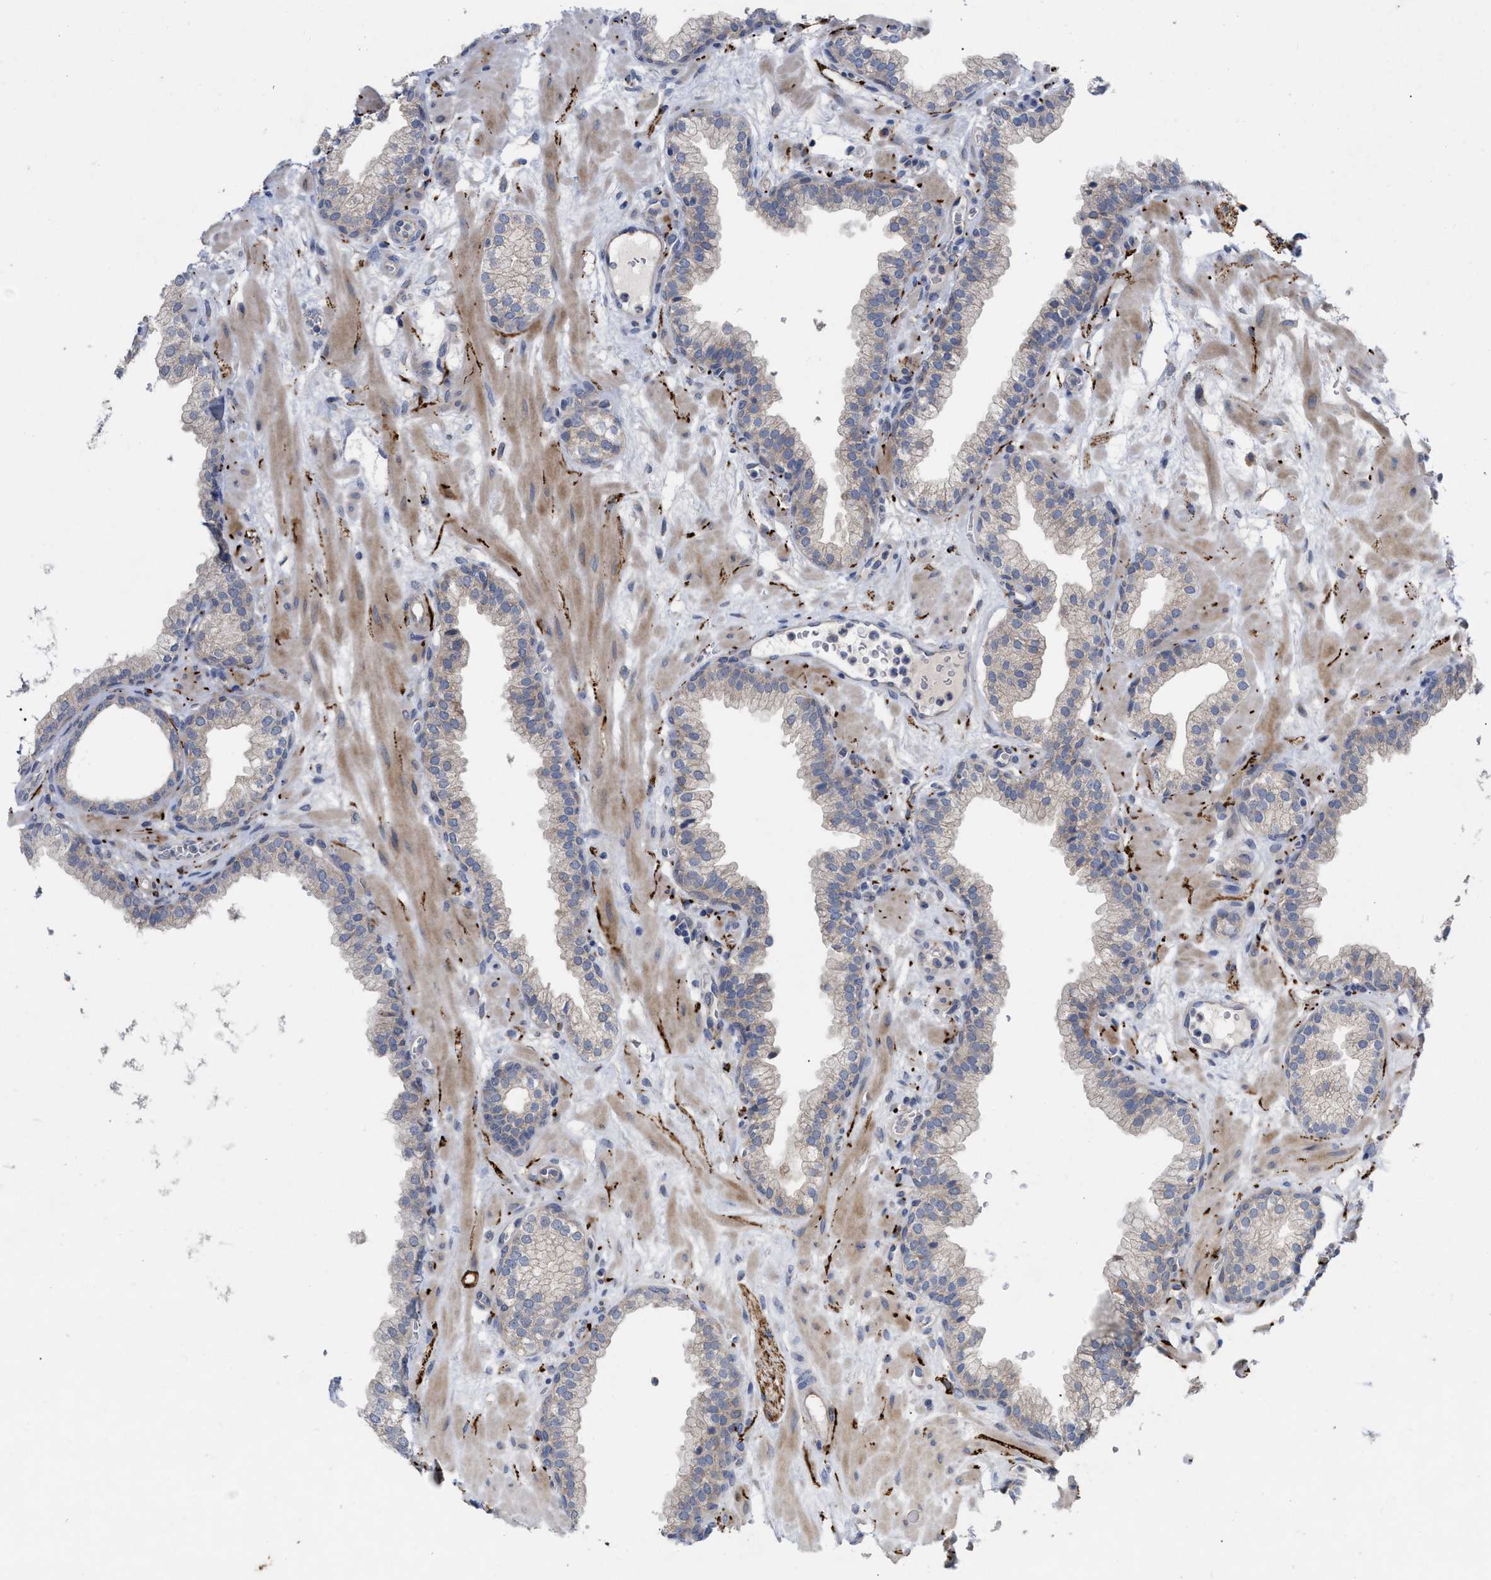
{"staining": {"intensity": "weak", "quantity": "25%-75%", "location": "cytoplasmic/membranous"}, "tissue": "prostate", "cell_type": "Glandular cells", "image_type": "normal", "snomed": [{"axis": "morphology", "description": "Normal tissue, NOS"}, {"axis": "morphology", "description": "Urothelial carcinoma, Low grade"}, {"axis": "topography", "description": "Urinary bladder"}, {"axis": "topography", "description": "Prostate"}], "caption": "Benign prostate displays weak cytoplasmic/membranous expression in approximately 25%-75% of glandular cells.", "gene": "VIP", "patient": {"sex": "male", "age": 60}}